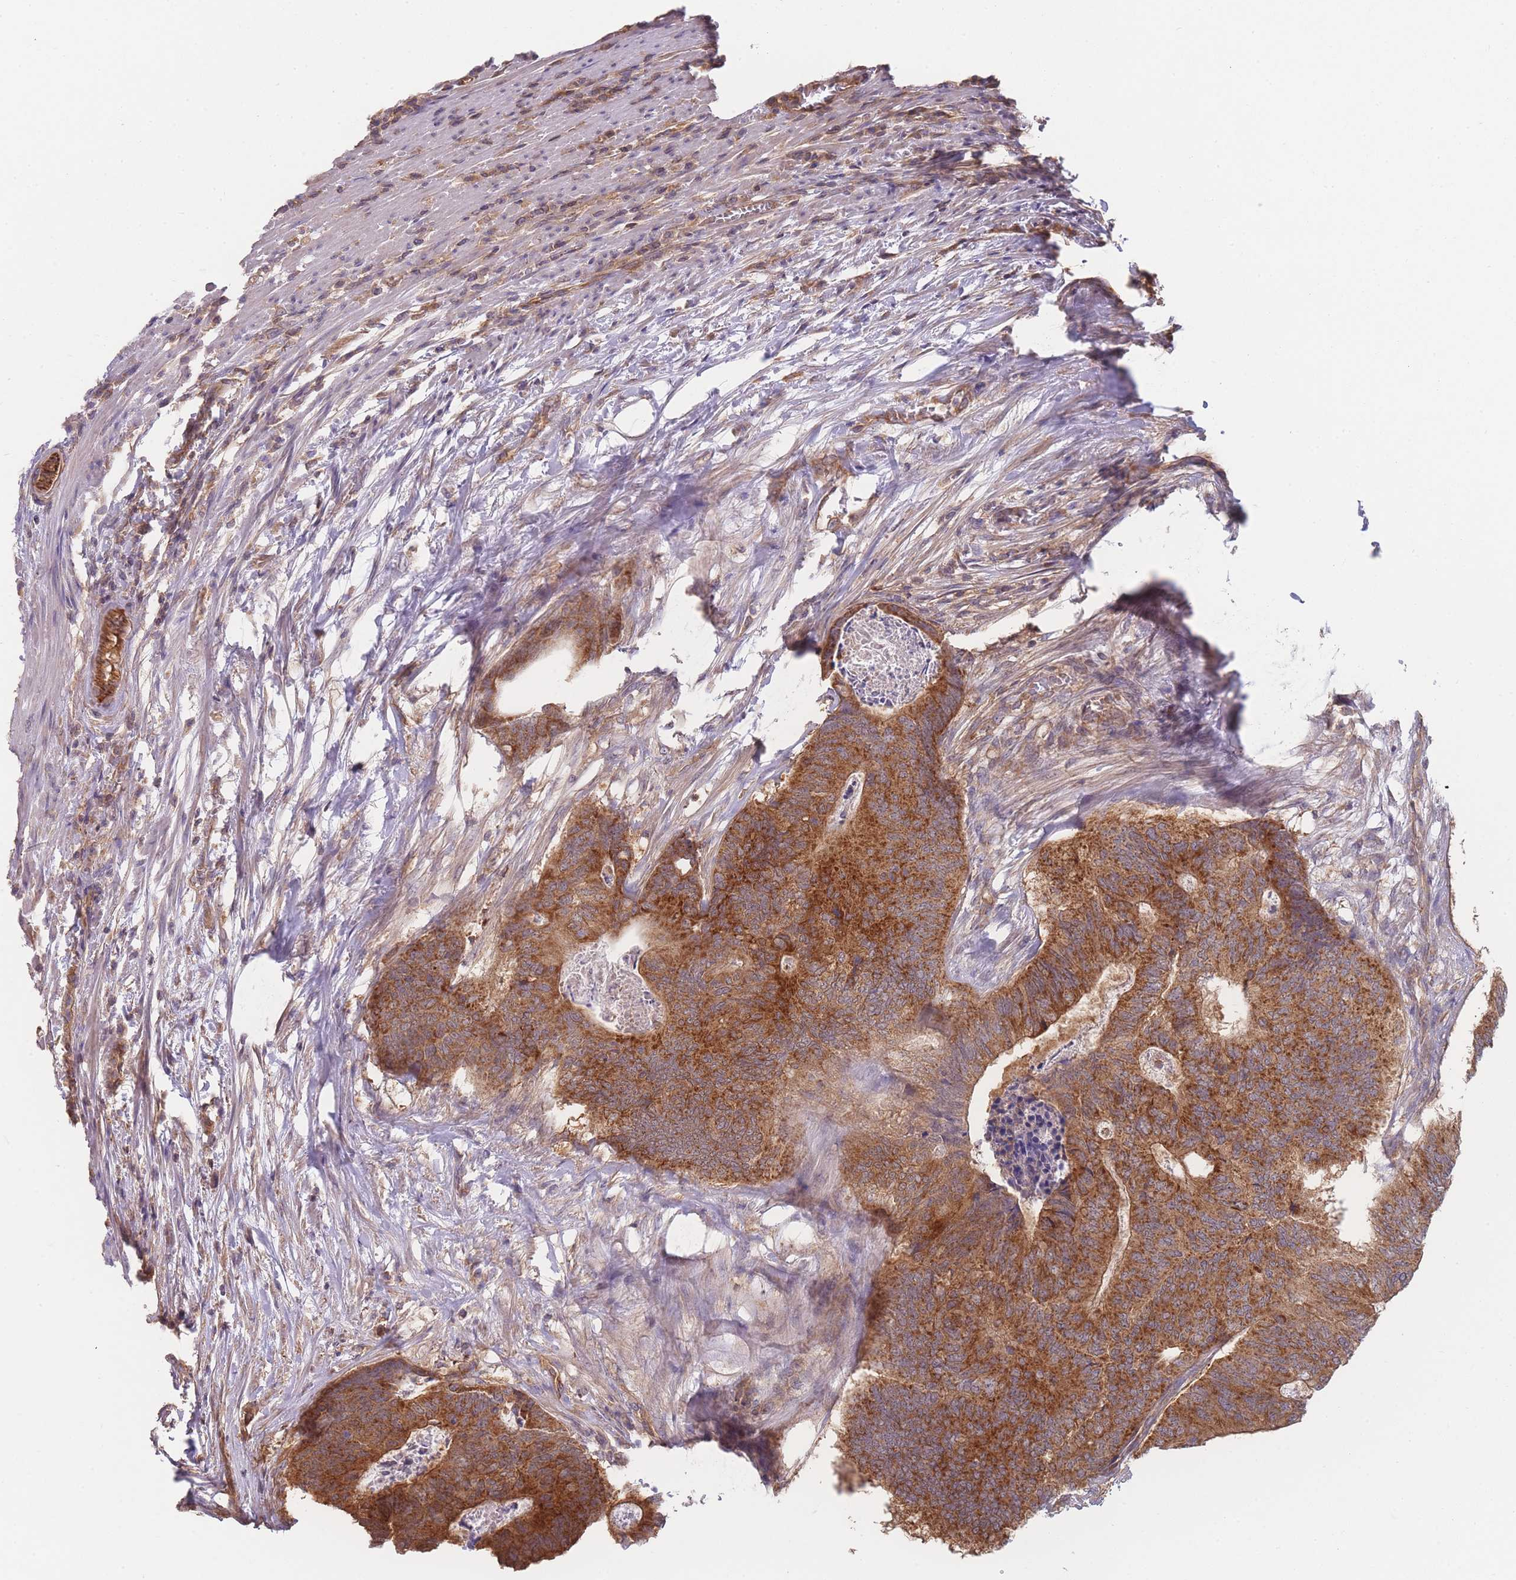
{"staining": {"intensity": "strong", "quantity": ">75%", "location": "cytoplasmic/membranous"}, "tissue": "colorectal cancer", "cell_type": "Tumor cells", "image_type": "cancer", "snomed": [{"axis": "morphology", "description": "Adenocarcinoma, NOS"}, {"axis": "topography", "description": "Colon"}], "caption": "The image reveals immunohistochemical staining of colorectal cancer. There is strong cytoplasmic/membranous staining is appreciated in about >75% of tumor cells.", "gene": "MRPS18B", "patient": {"sex": "female", "age": 67}}